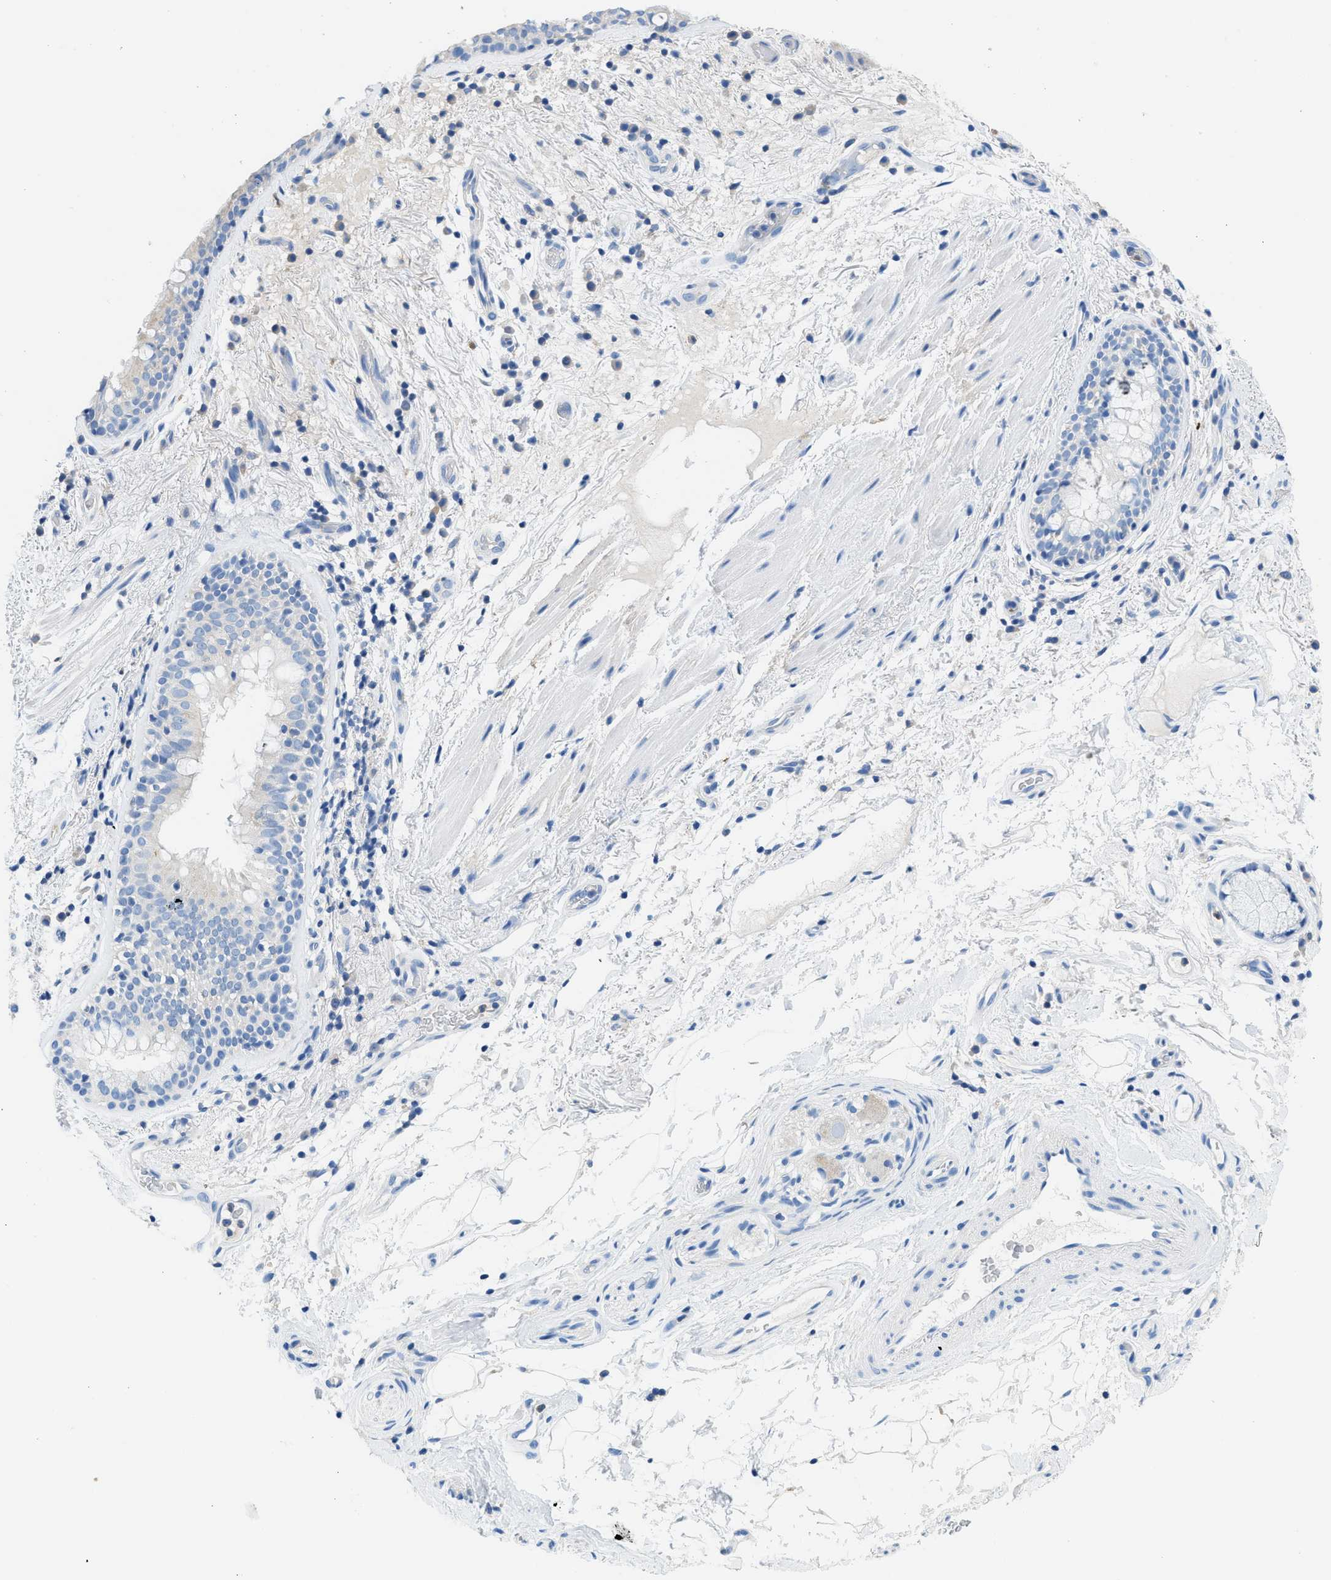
{"staining": {"intensity": "negative", "quantity": "none", "location": "none"}, "tissue": "bronchus", "cell_type": "Respiratory epithelial cells", "image_type": "normal", "snomed": [{"axis": "morphology", "description": "Normal tissue, NOS"}, {"axis": "morphology", "description": "Inflammation, NOS"}, {"axis": "topography", "description": "Cartilage tissue"}, {"axis": "topography", "description": "Bronchus"}], "caption": "High magnification brightfield microscopy of benign bronchus stained with DAB (brown) and counterstained with hematoxylin (blue): respiratory epithelial cells show no significant positivity. The staining was performed using DAB (3,3'-diaminobenzidine) to visualize the protein expression in brown, while the nuclei were stained in blue with hematoxylin (Magnification: 20x).", "gene": "NEB", "patient": {"sex": "male", "age": 77}}